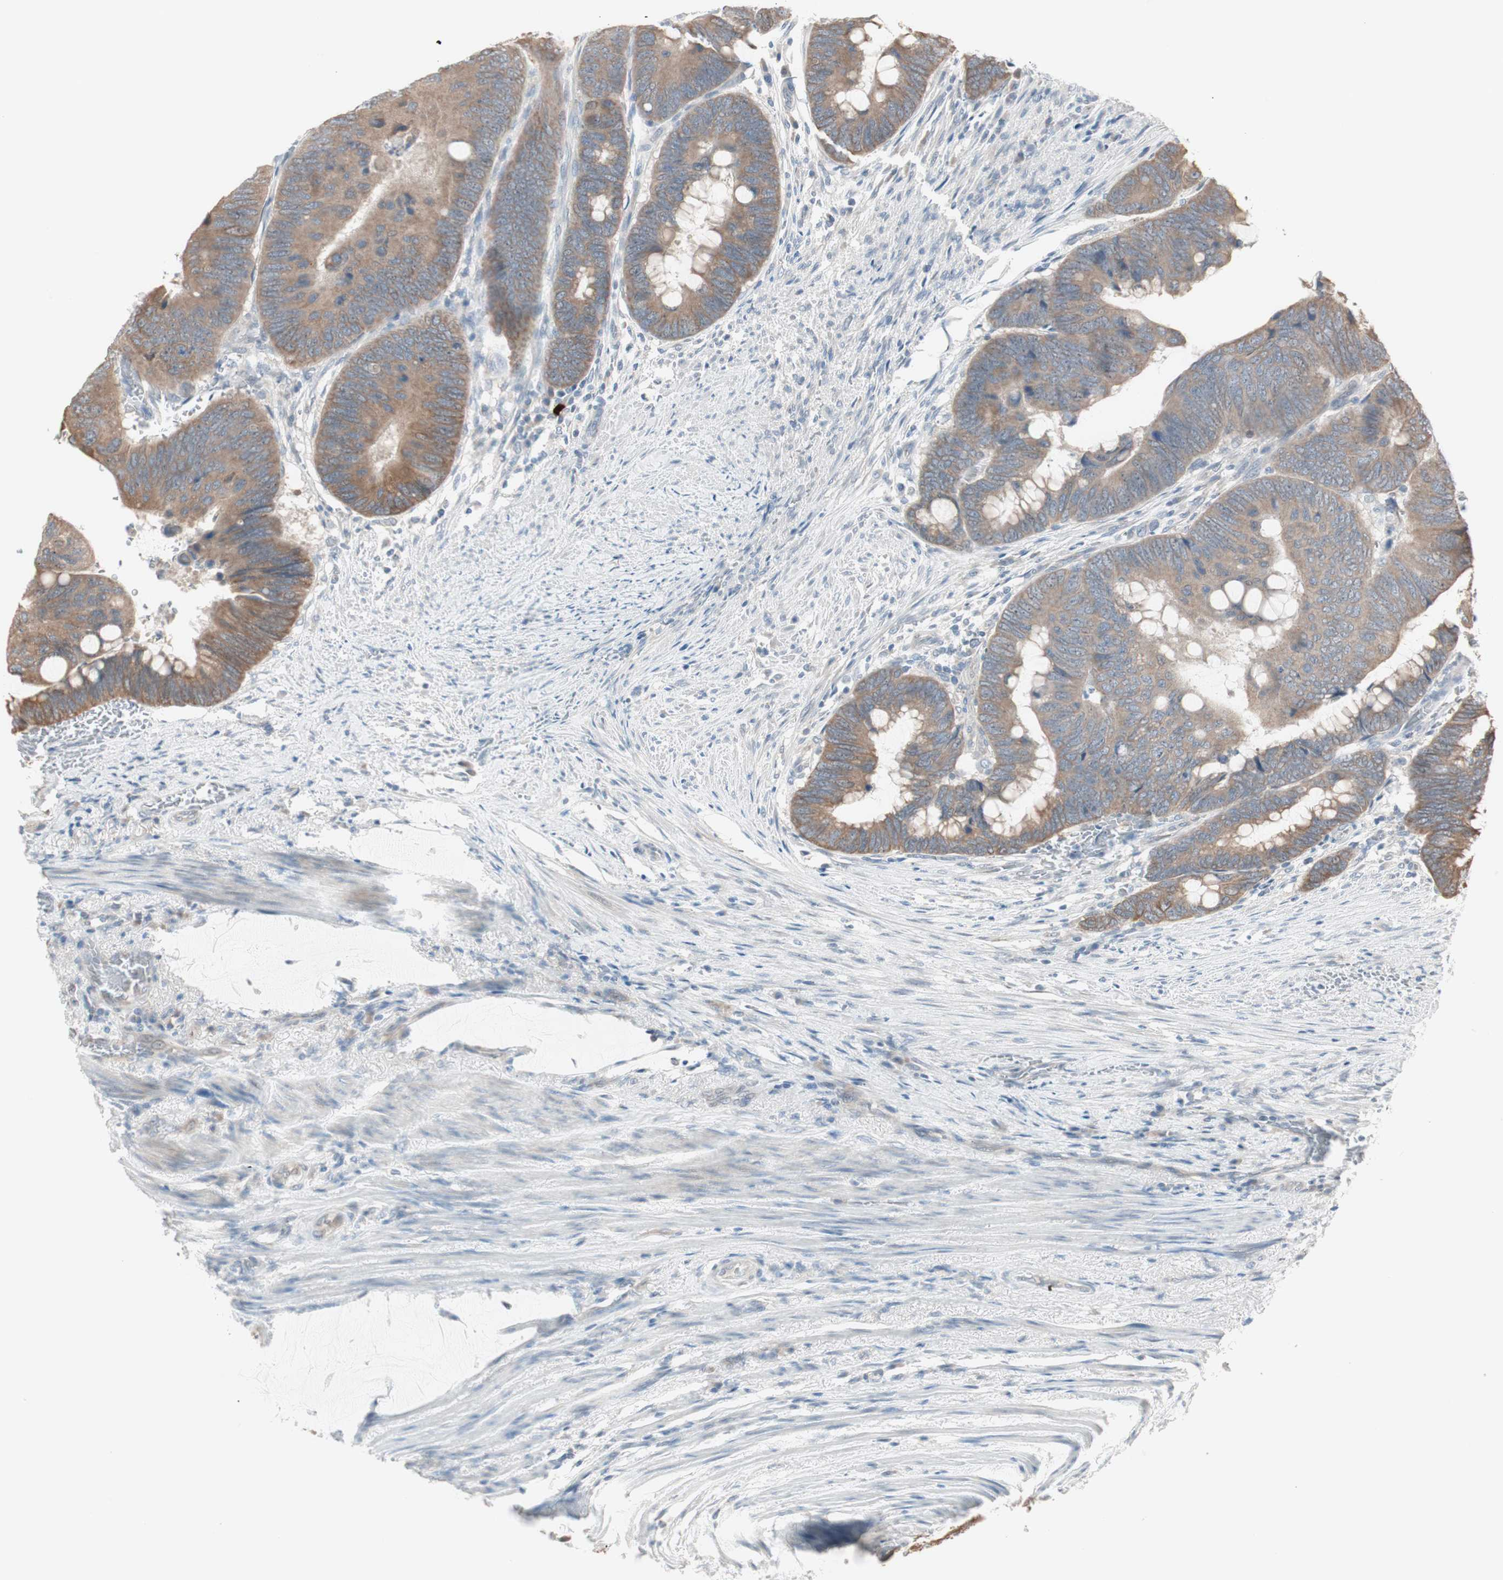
{"staining": {"intensity": "weak", "quantity": "25%-75%", "location": "cytoplasmic/membranous"}, "tissue": "colorectal cancer", "cell_type": "Tumor cells", "image_type": "cancer", "snomed": [{"axis": "morphology", "description": "Normal tissue, NOS"}, {"axis": "morphology", "description": "Adenocarcinoma, NOS"}, {"axis": "topography", "description": "Rectum"}, {"axis": "topography", "description": "Peripheral nerve tissue"}], "caption": "Colorectal adenocarcinoma stained for a protein (brown) exhibits weak cytoplasmic/membranous positive positivity in approximately 25%-75% of tumor cells.", "gene": "FBXO5", "patient": {"sex": "male", "age": 92}}